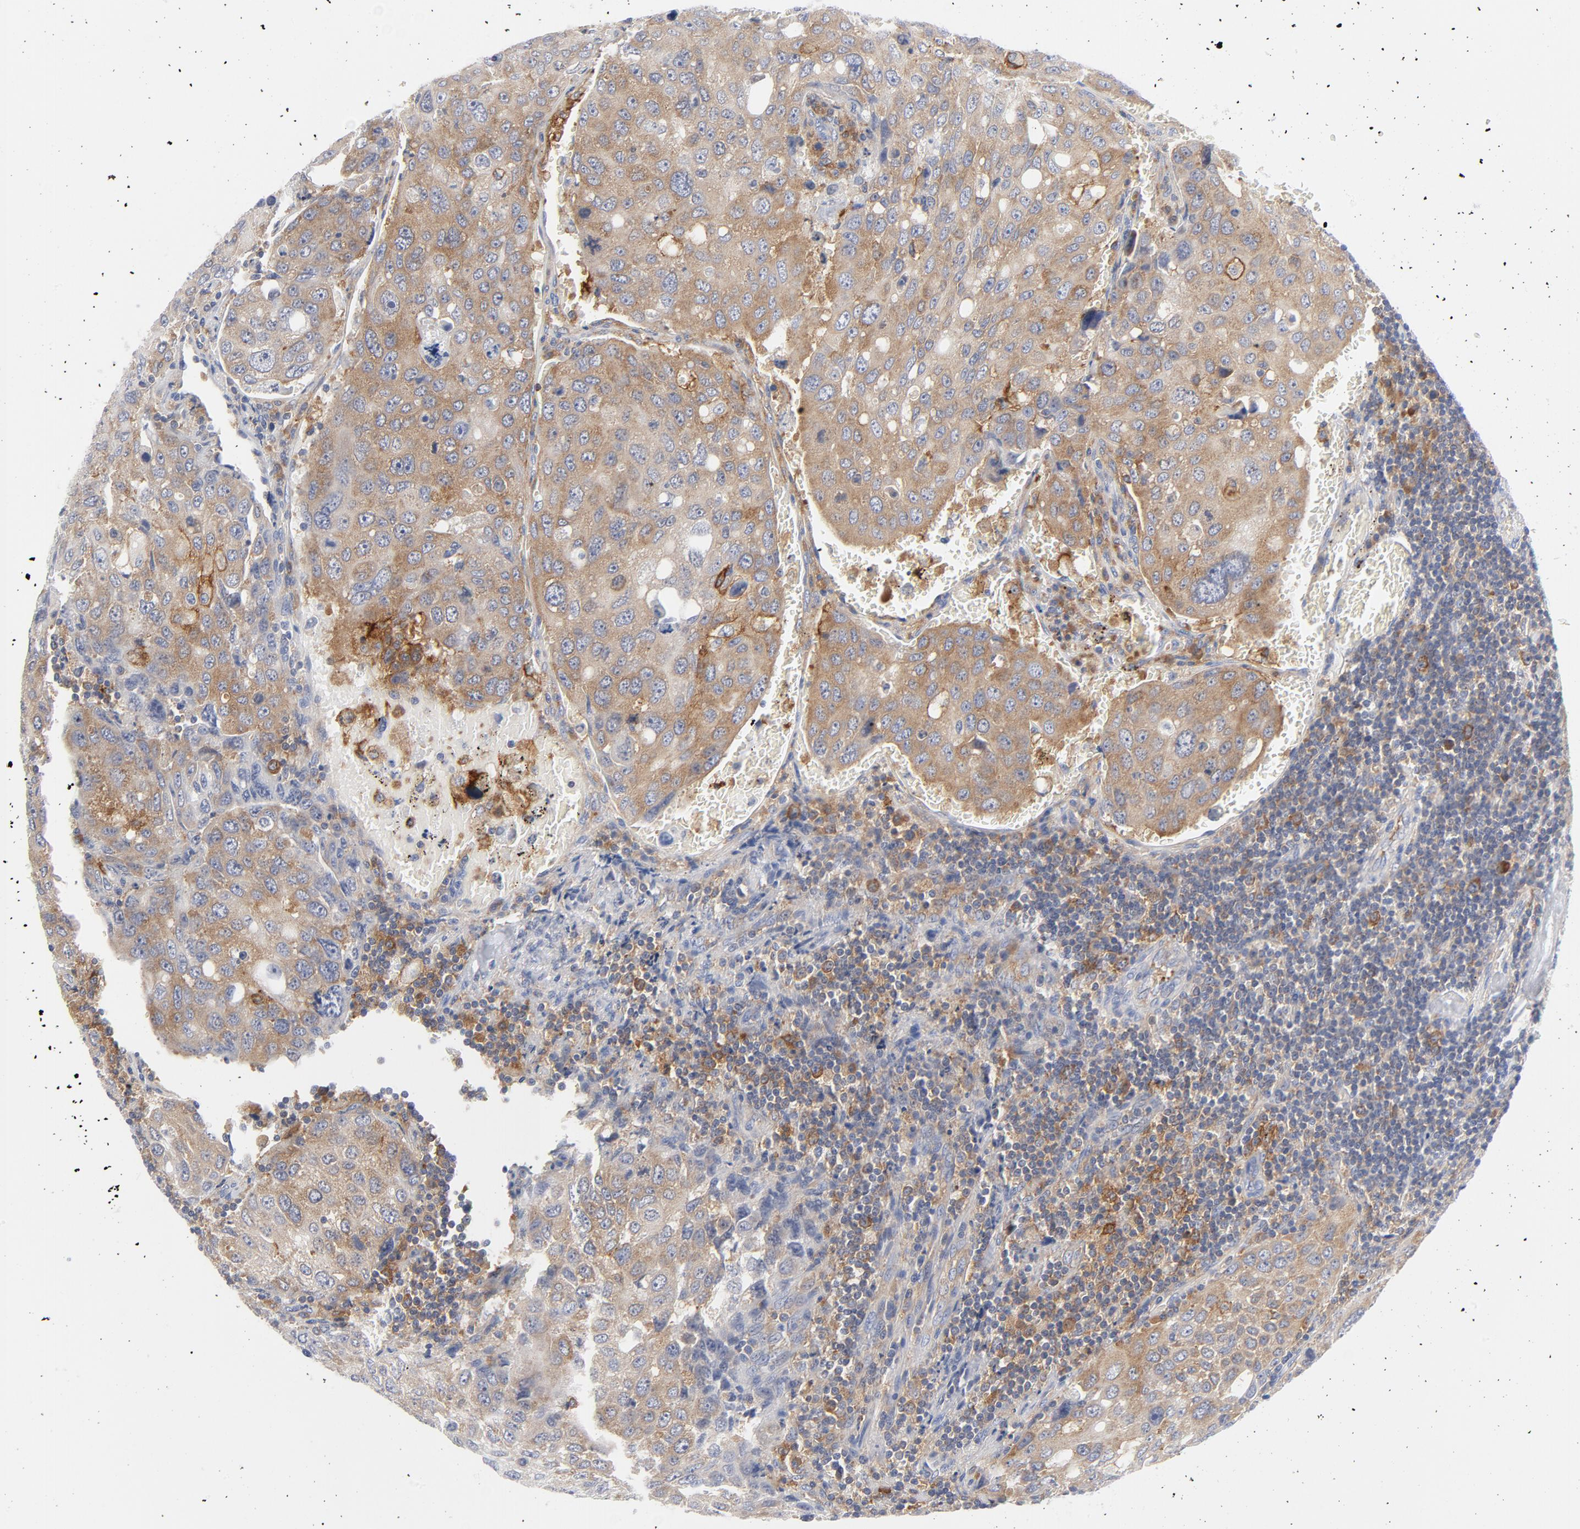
{"staining": {"intensity": "moderate", "quantity": "25%-75%", "location": "cytoplasmic/membranous"}, "tissue": "urothelial cancer", "cell_type": "Tumor cells", "image_type": "cancer", "snomed": [{"axis": "morphology", "description": "Urothelial carcinoma, High grade"}, {"axis": "topography", "description": "Lymph node"}, {"axis": "topography", "description": "Urinary bladder"}], "caption": "Immunohistochemical staining of human urothelial cancer shows medium levels of moderate cytoplasmic/membranous staining in approximately 25%-75% of tumor cells.", "gene": "CD86", "patient": {"sex": "male", "age": 51}}